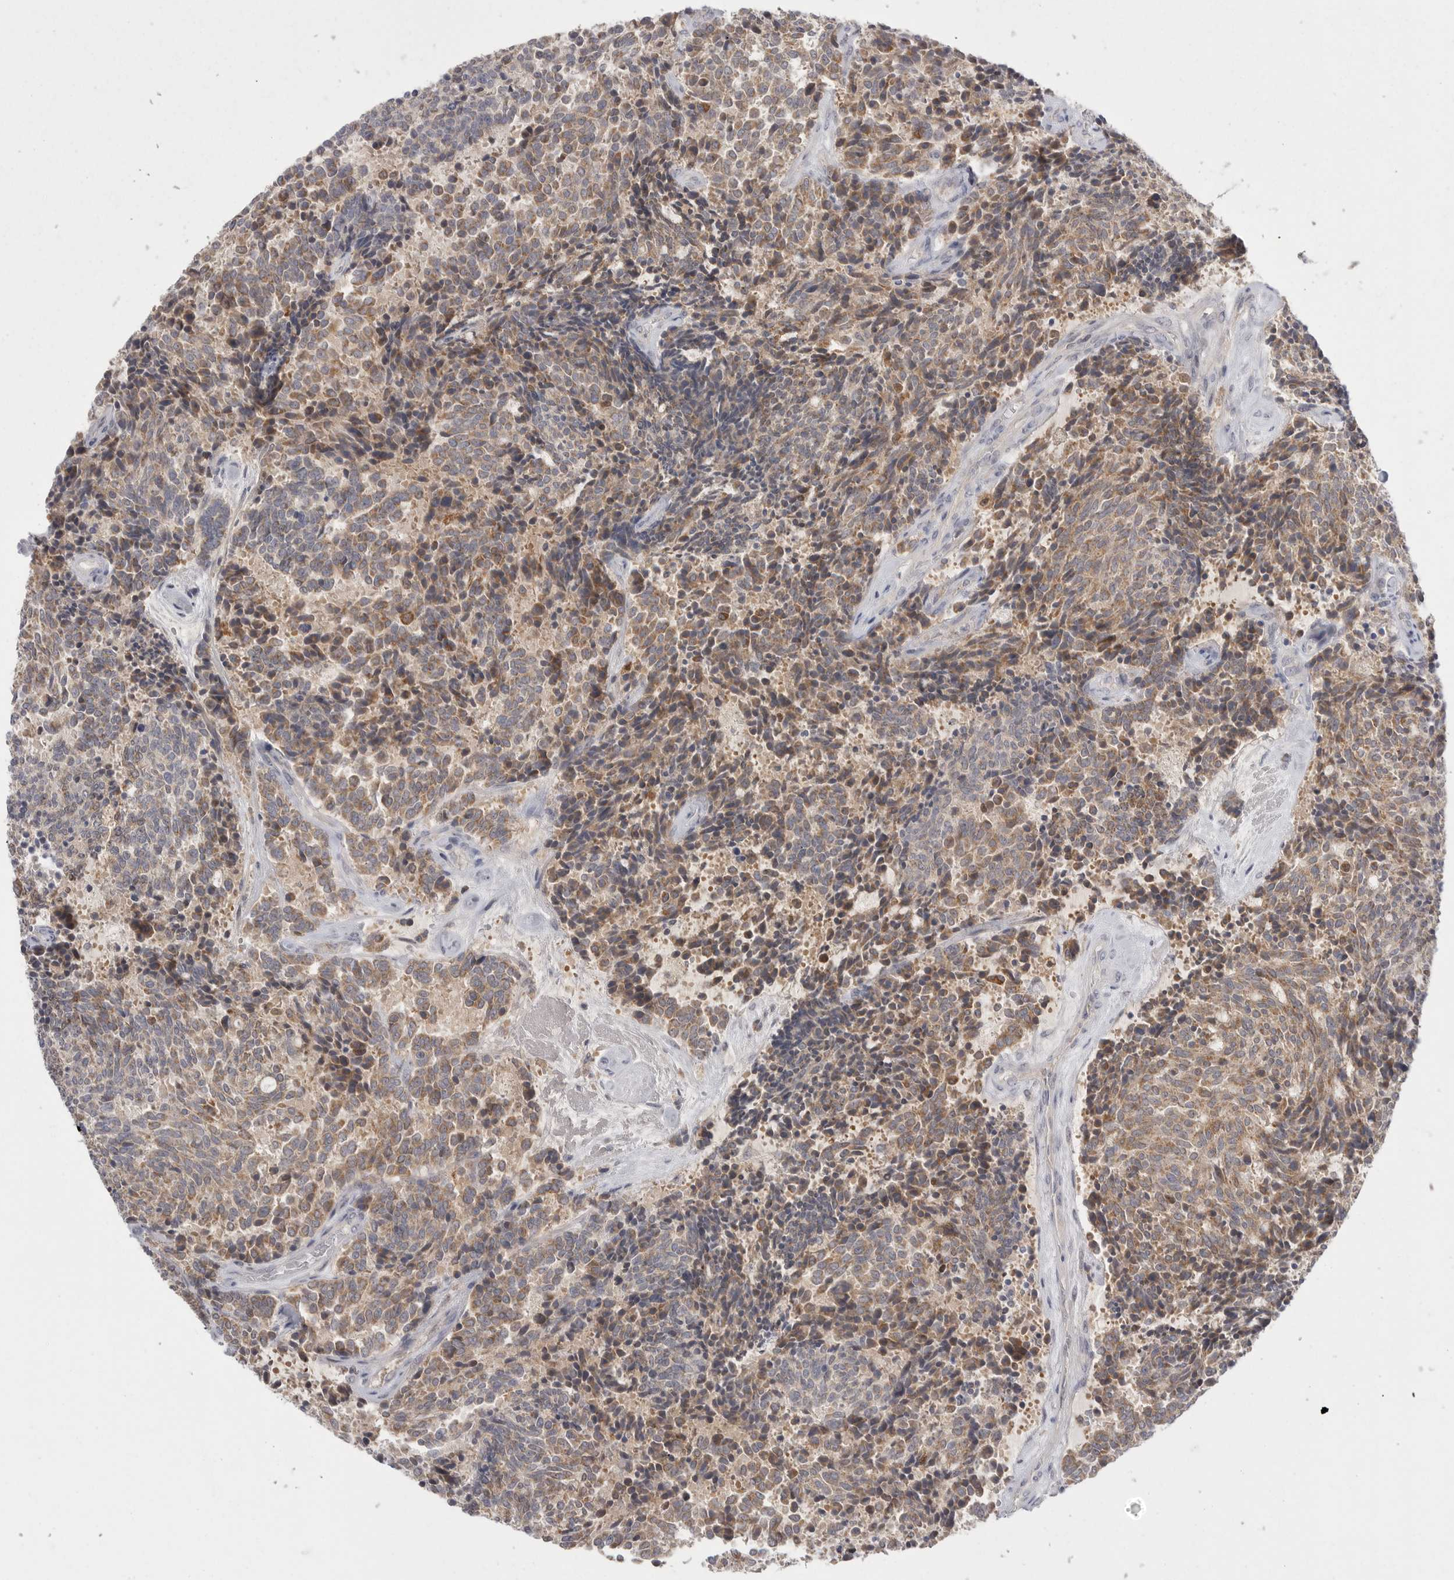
{"staining": {"intensity": "moderate", "quantity": ">75%", "location": "cytoplasmic/membranous"}, "tissue": "carcinoid", "cell_type": "Tumor cells", "image_type": "cancer", "snomed": [{"axis": "morphology", "description": "Carcinoid, malignant, NOS"}, {"axis": "topography", "description": "Pancreas"}], "caption": "Human carcinoid stained with a brown dye displays moderate cytoplasmic/membranous positive expression in approximately >75% of tumor cells.", "gene": "KYAT3", "patient": {"sex": "female", "age": 54}}